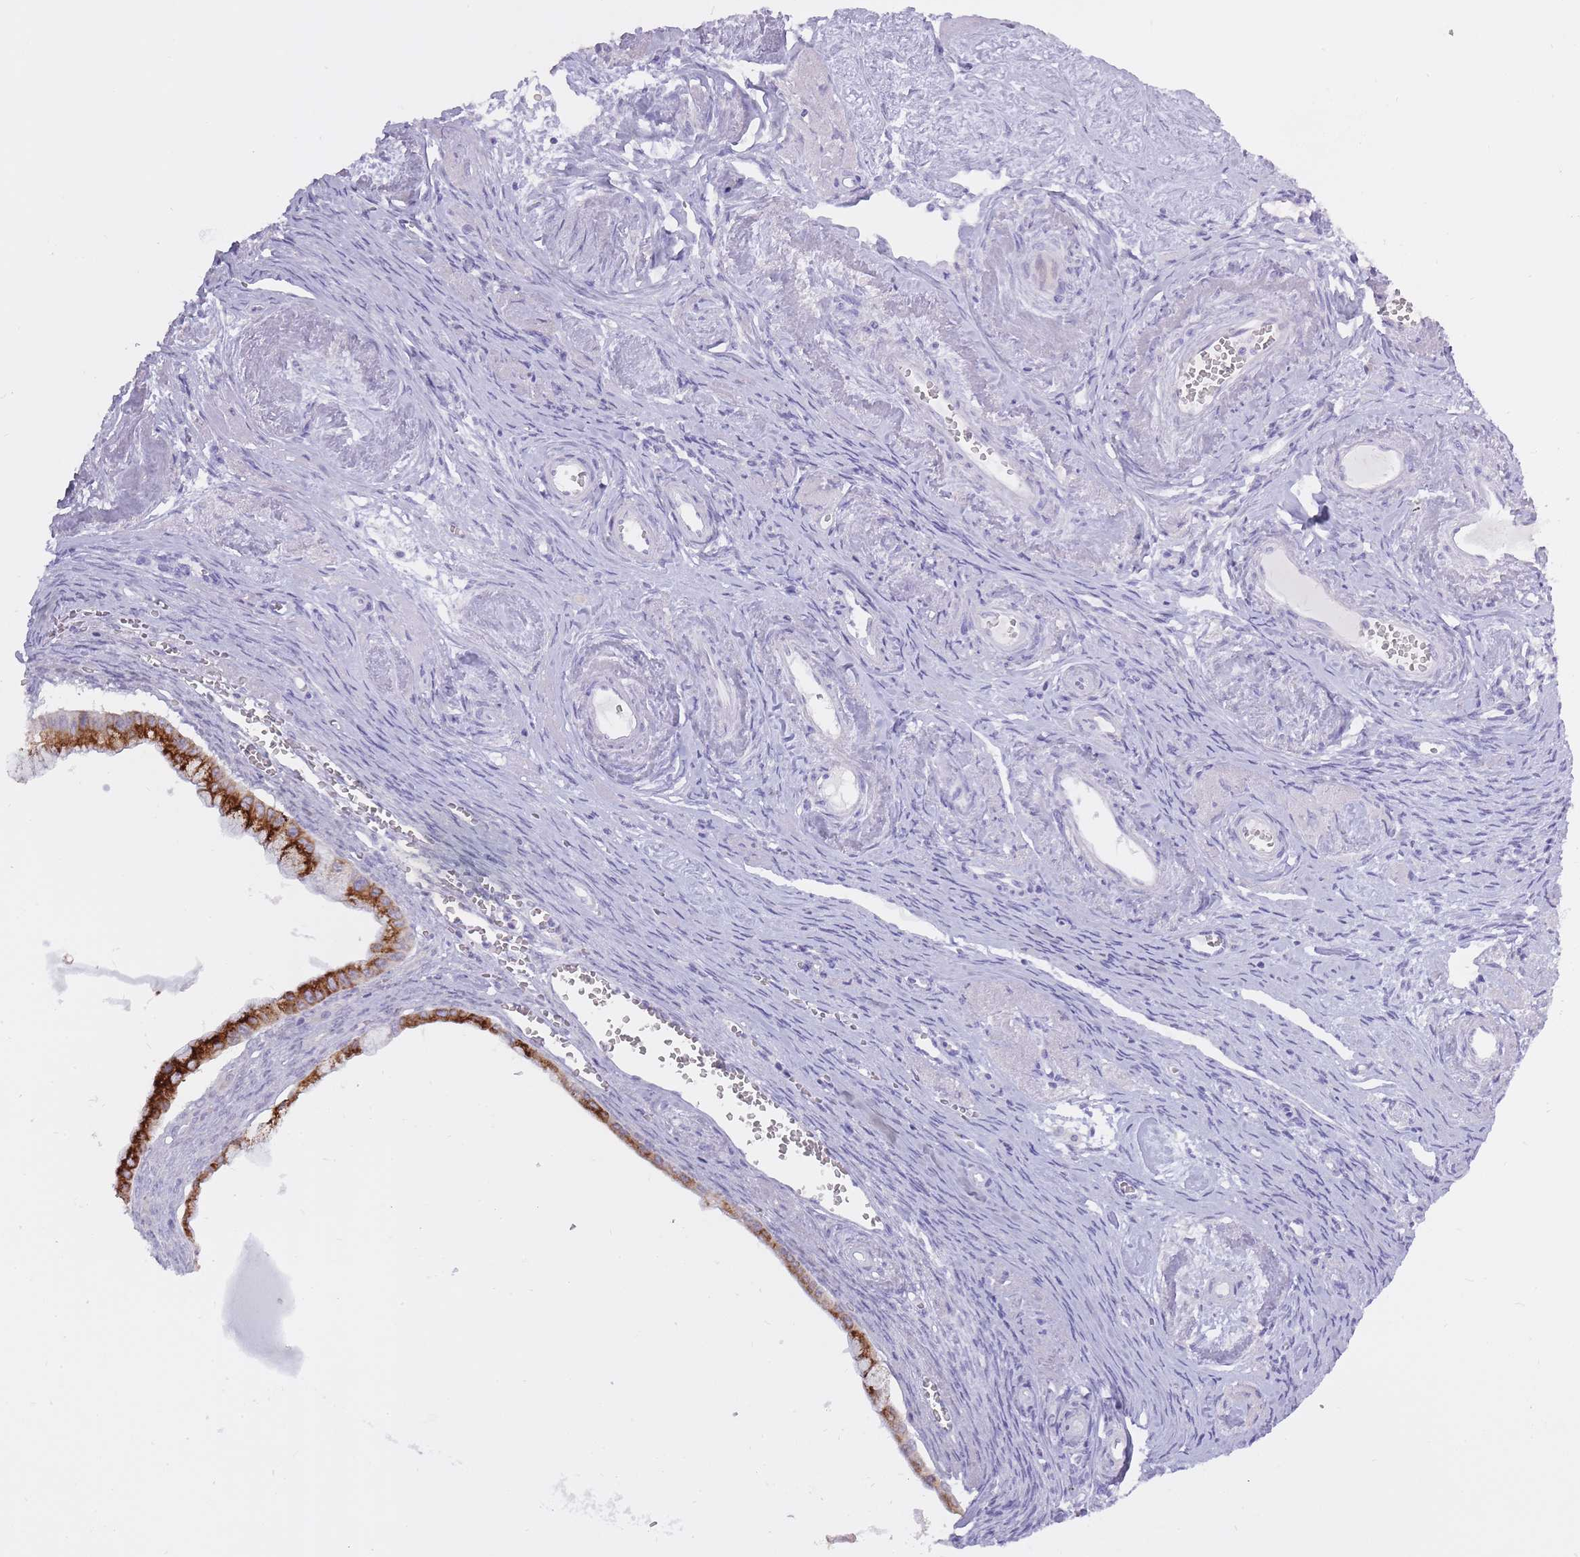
{"staining": {"intensity": "strong", "quantity": "25%-75%", "location": "cytoplasmic/membranous"}, "tissue": "ovarian cancer", "cell_type": "Tumor cells", "image_type": "cancer", "snomed": [{"axis": "morphology", "description": "Cystadenocarcinoma, mucinous, NOS"}, {"axis": "topography", "description": "Ovary"}], "caption": "There is high levels of strong cytoplasmic/membranous positivity in tumor cells of mucinous cystadenocarcinoma (ovarian), as demonstrated by immunohistochemical staining (brown color).", "gene": "BDKRB2", "patient": {"sex": "female", "age": 59}}